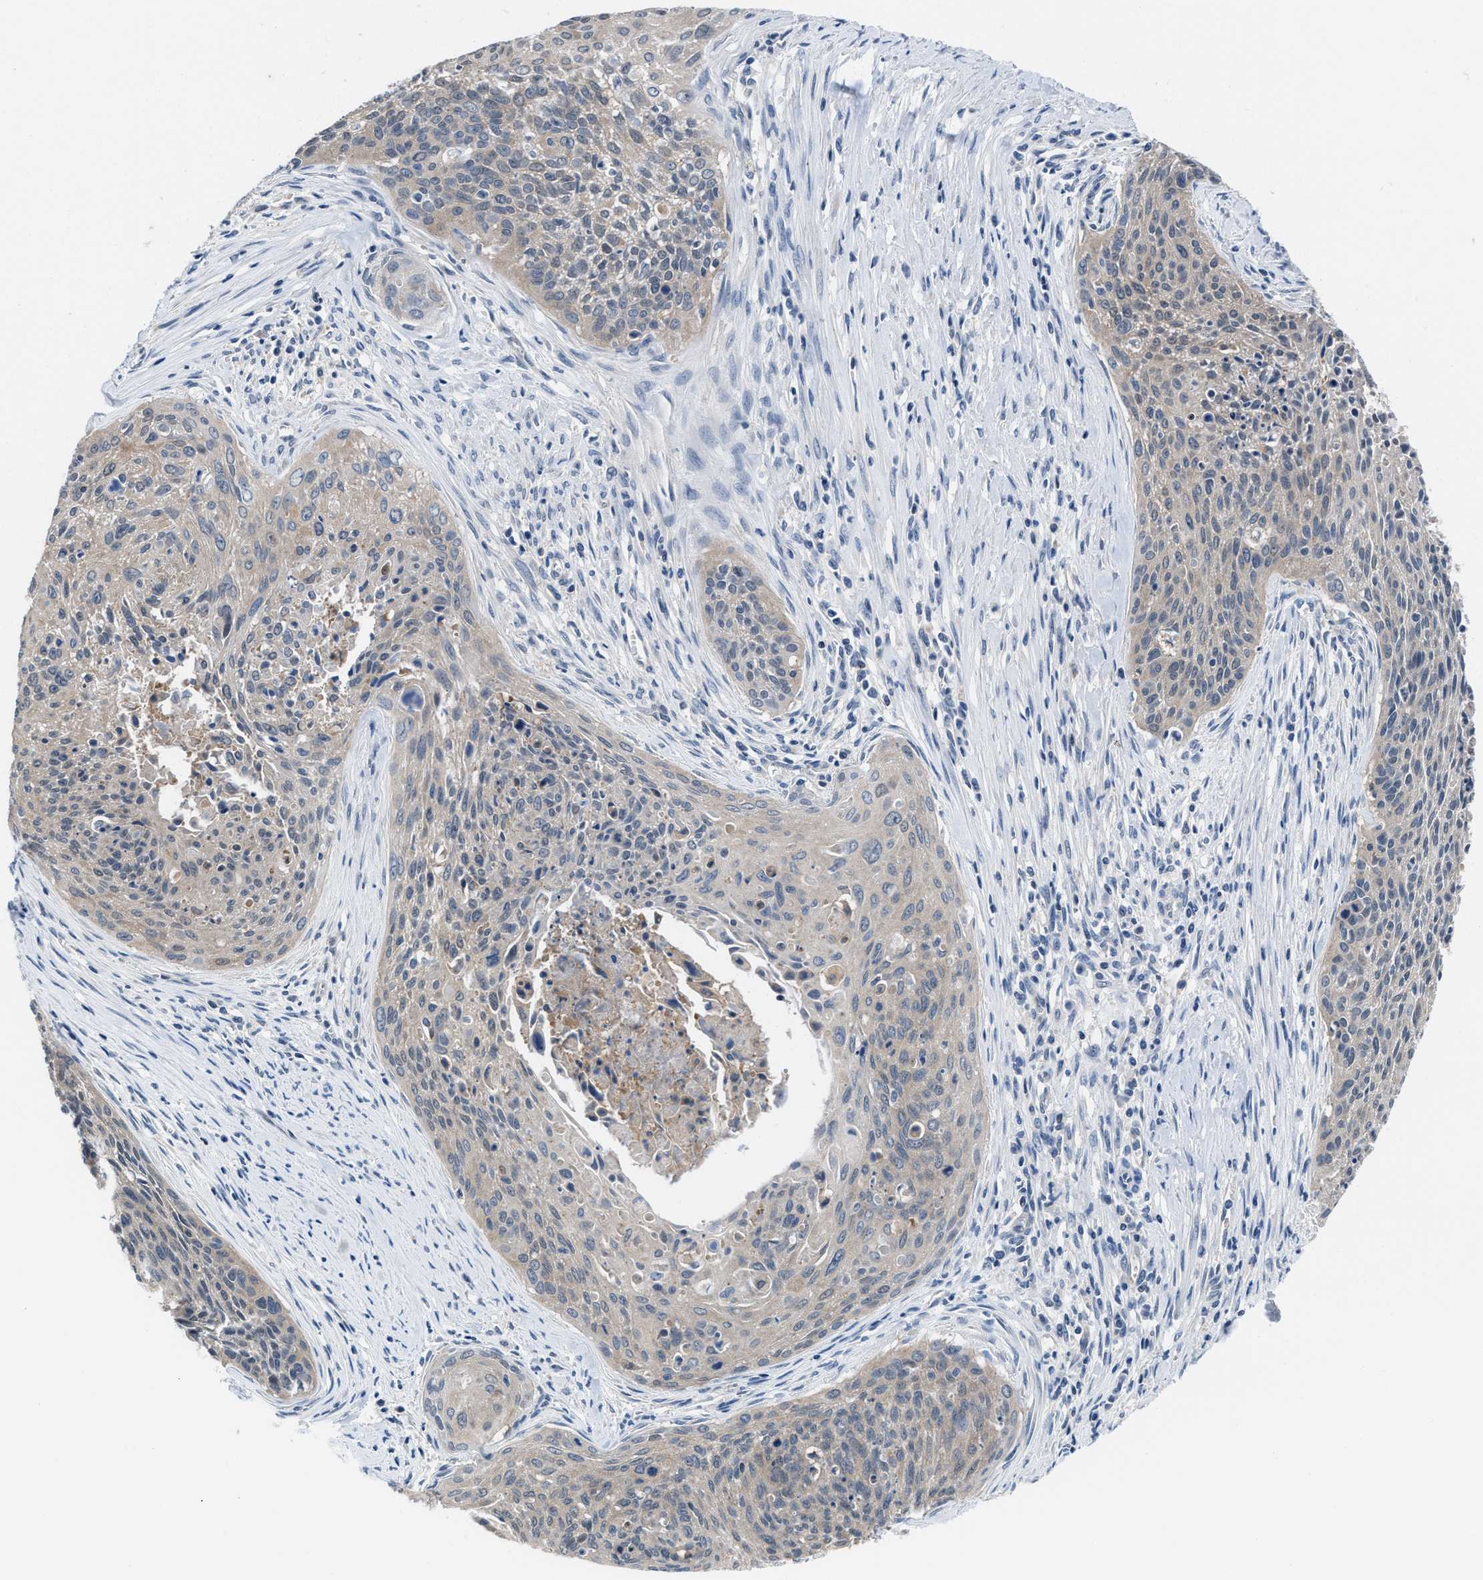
{"staining": {"intensity": "weak", "quantity": "<25%", "location": "cytoplasmic/membranous"}, "tissue": "cervical cancer", "cell_type": "Tumor cells", "image_type": "cancer", "snomed": [{"axis": "morphology", "description": "Squamous cell carcinoma, NOS"}, {"axis": "topography", "description": "Cervix"}], "caption": "Cervical squamous cell carcinoma stained for a protein using immunohistochemistry (IHC) exhibits no staining tumor cells.", "gene": "NUDT5", "patient": {"sex": "female", "age": 55}}